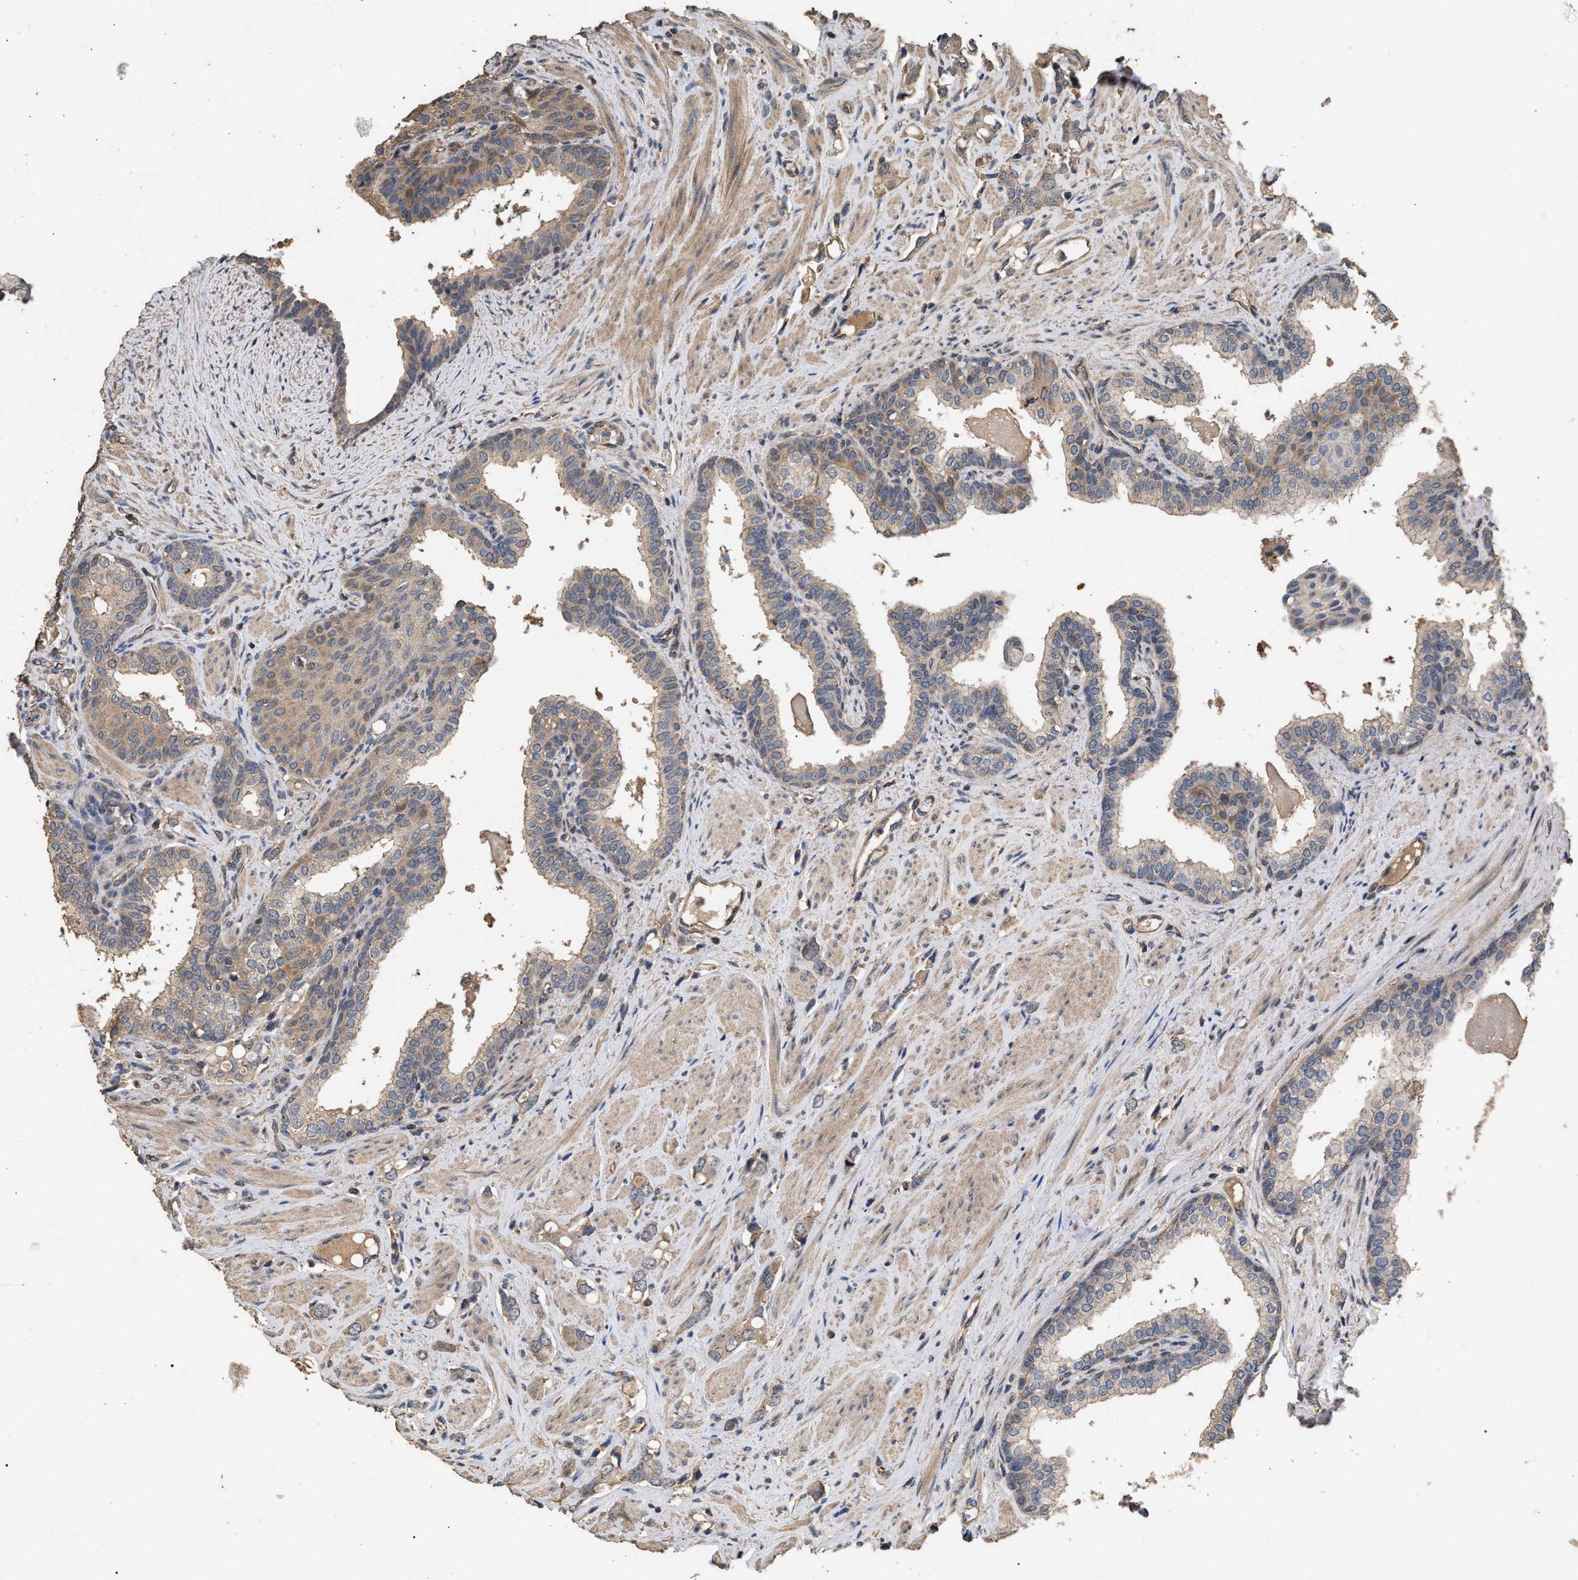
{"staining": {"intensity": "weak", "quantity": ">75%", "location": "cytoplasmic/membranous"}, "tissue": "prostate cancer", "cell_type": "Tumor cells", "image_type": "cancer", "snomed": [{"axis": "morphology", "description": "Adenocarcinoma, High grade"}, {"axis": "topography", "description": "Prostate"}], "caption": "About >75% of tumor cells in human prostate cancer display weak cytoplasmic/membranous protein positivity as visualized by brown immunohistochemical staining.", "gene": "HTRA3", "patient": {"sex": "male", "age": 52}}